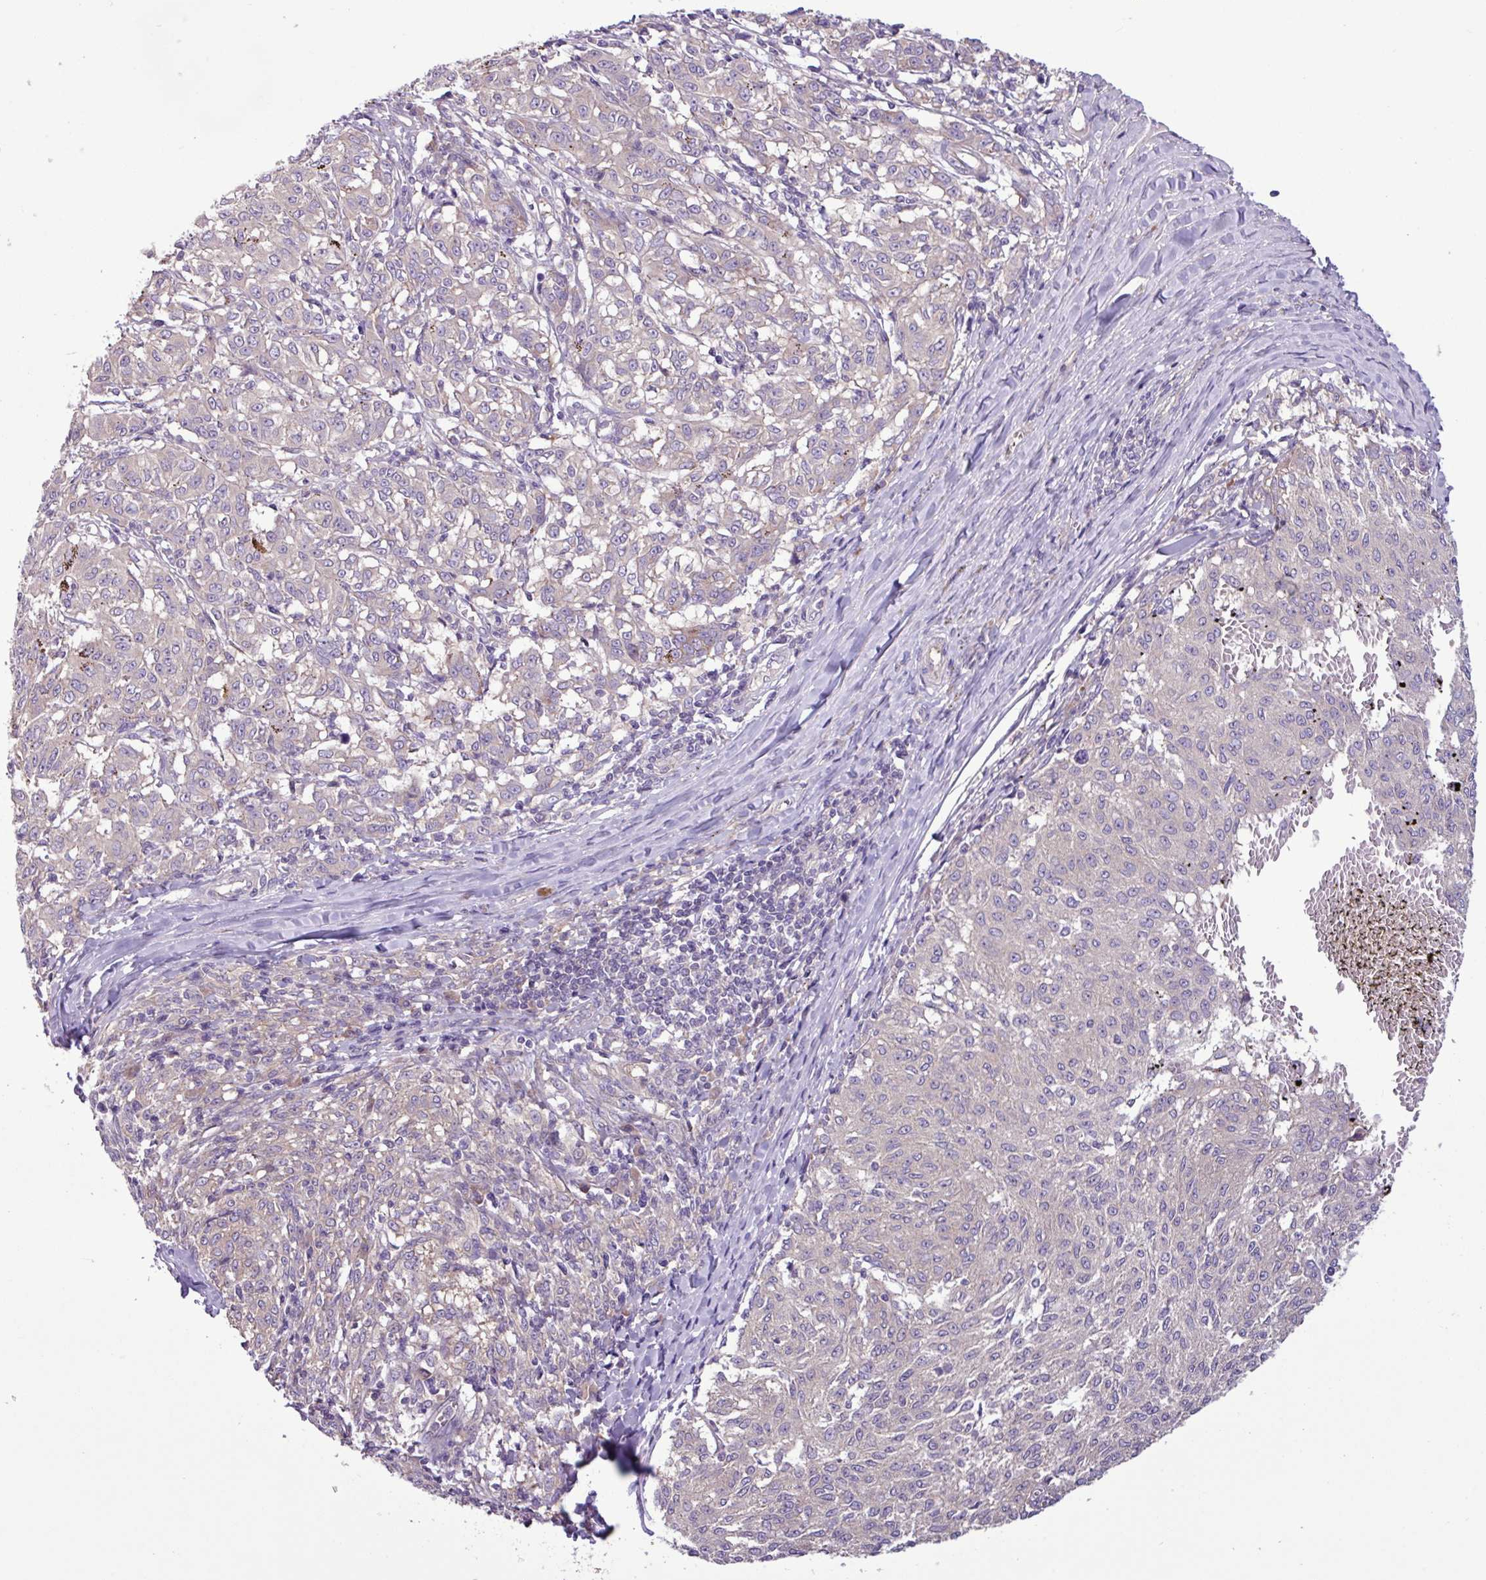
{"staining": {"intensity": "negative", "quantity": "none", "location": "none"}, "tissue": "melanoma", "cell_type": "Tumor cells", "image_type": "cancer", "snomed": [{"axis": "morphology", "description": "Malignant melanoma, NOS"}, {"axis": "topography", "description": "Skin"}], "caption": "DAB (3,3'-diaminobenzidine) immunohistochemical staining of human malignant melanoma exhibits no significant expression in tumor cells. (DAB IHC with hematoxylin counter stain).", "gene": "MROH2A", "patient": {"sex": "female", "age": 72}}